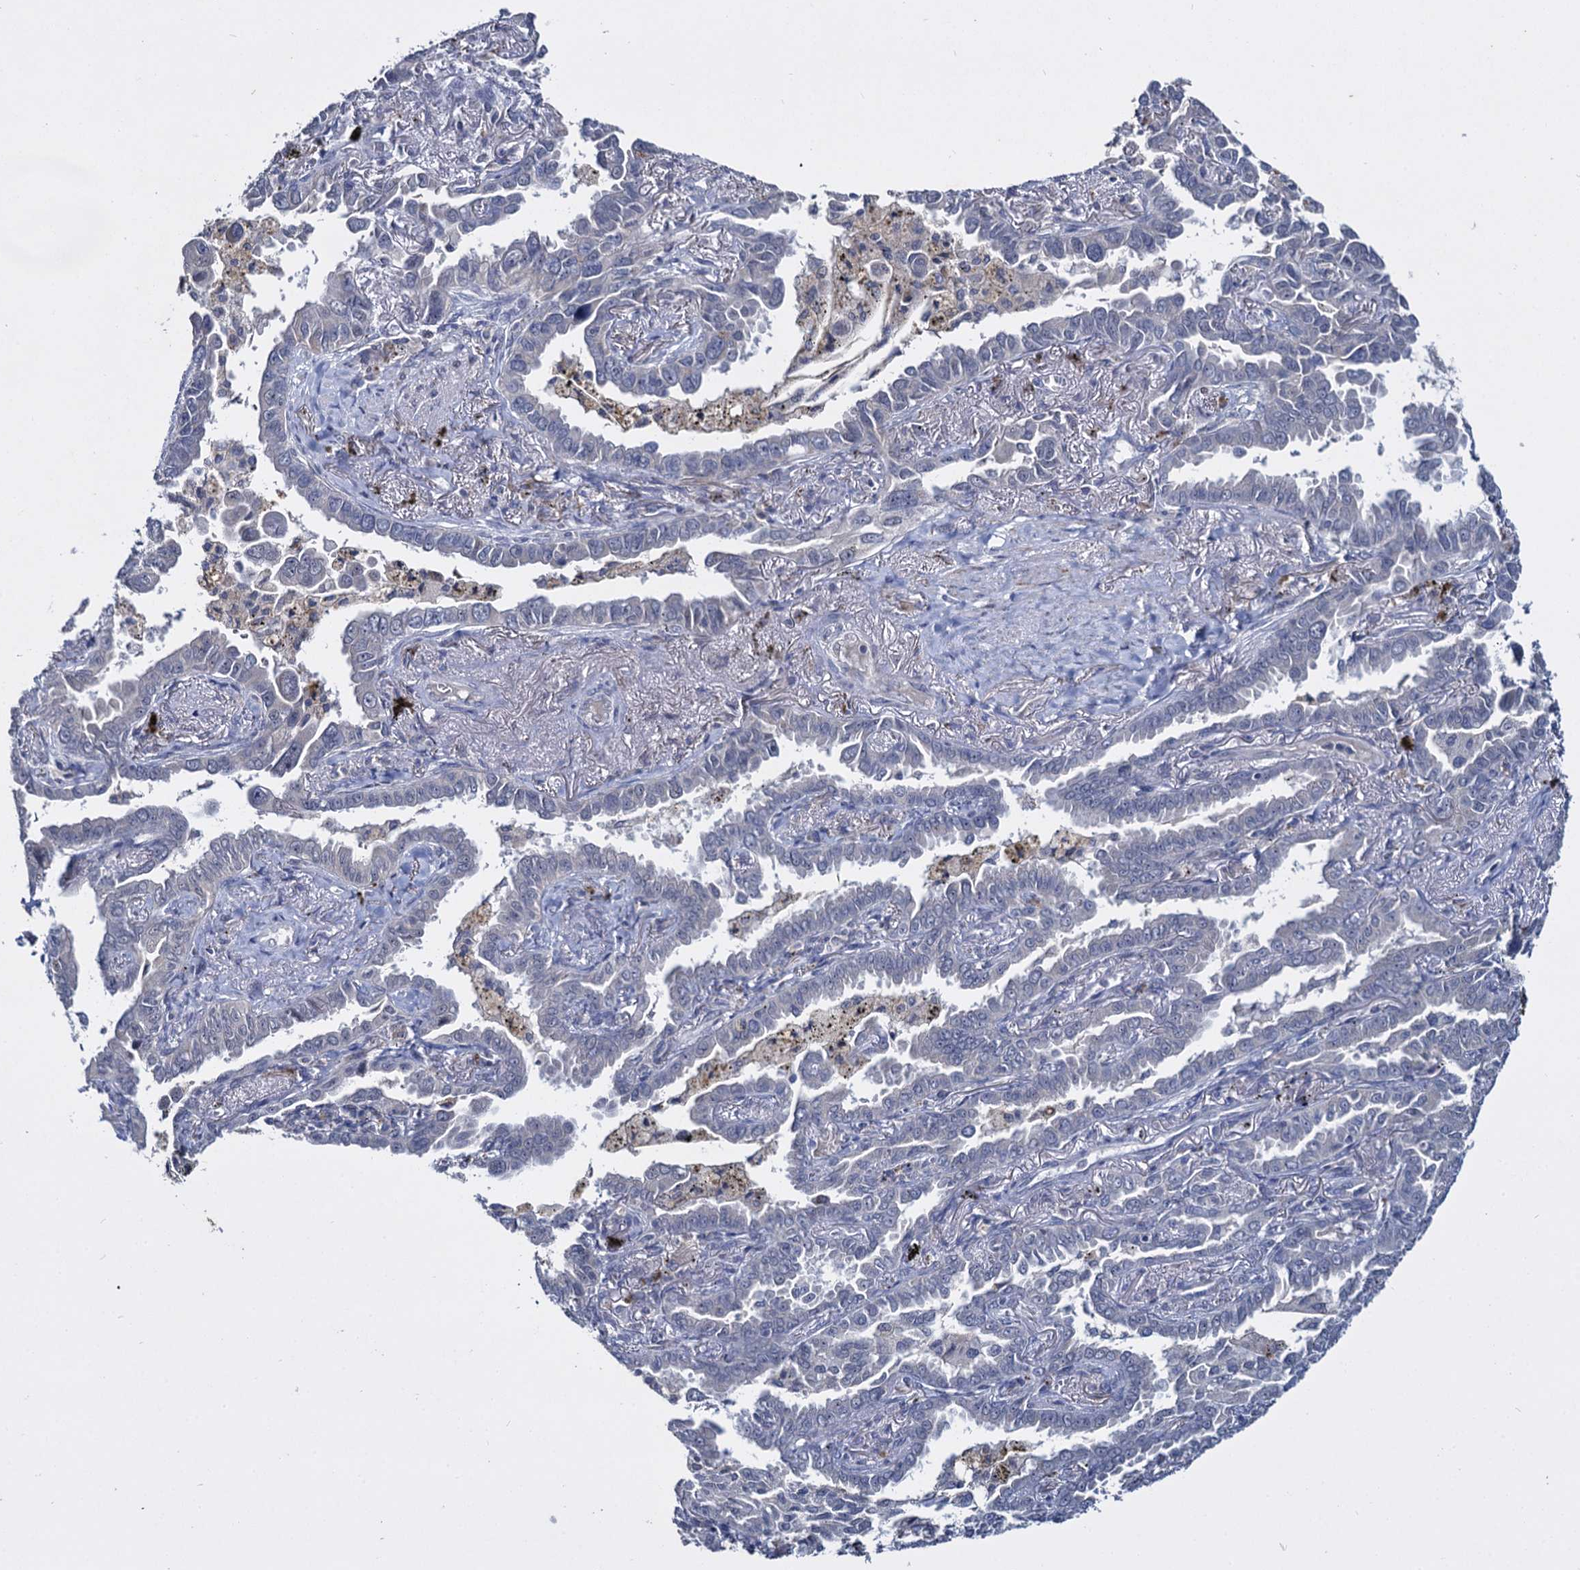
{"staining": {"intensity": "negative", "quantity": "none", "location": "none"}, "tissue": "lung cancer", "cell_type": "Tumor cells", "image_type": "cancer", "snomed": [{"axis": "morphology", "description": "Adenocarcinoma, NOS"}, {"axis": "topography", "description": "Lung"}], "caption": "Lung cancer stained for a protein using immunohistochemistry demonstrates no expression tumor cells.", "gene": "RPUSD4", "patient": {"sex": "male", "age": 67}}